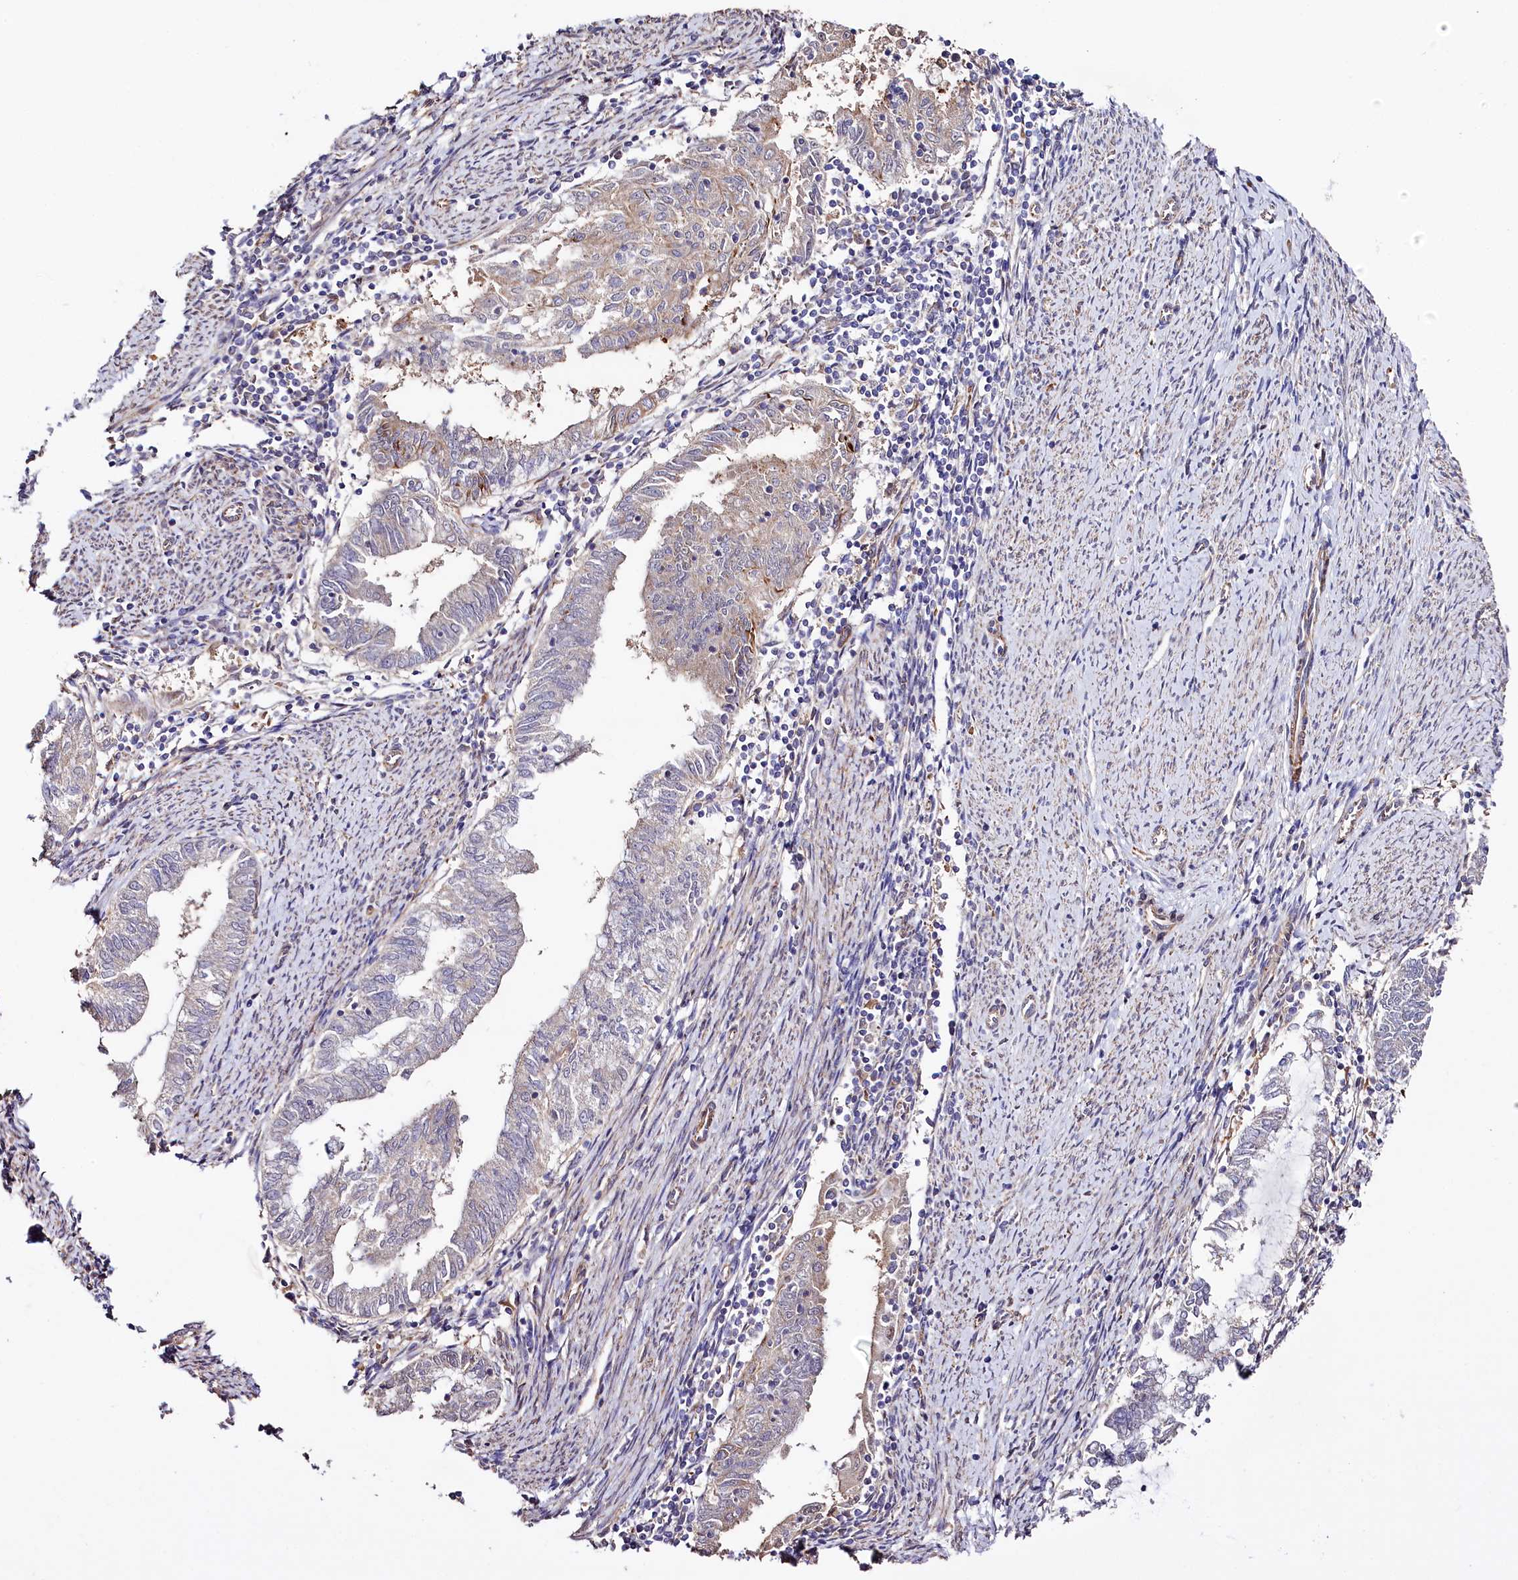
{"staining": {"intensity": "negative", "quantity": "none", "location": "none"}, "tissue": "endometrial cancer", "cell_type": "Tumor cells", "image_type": "cancer", "snomed": [{"axis": "morphology", "description": "Adenocarcinoma, NOS"}, {"axis": "topography", "description": "Endometrium"}], "caption": "IHC histopathology image of human adenocarcinoma (endometrial) stained for a protein (brown), which displays no positivity in tumor cells.", "gene": "TTC12", "patient": {"sex": "female", "age": 79}}